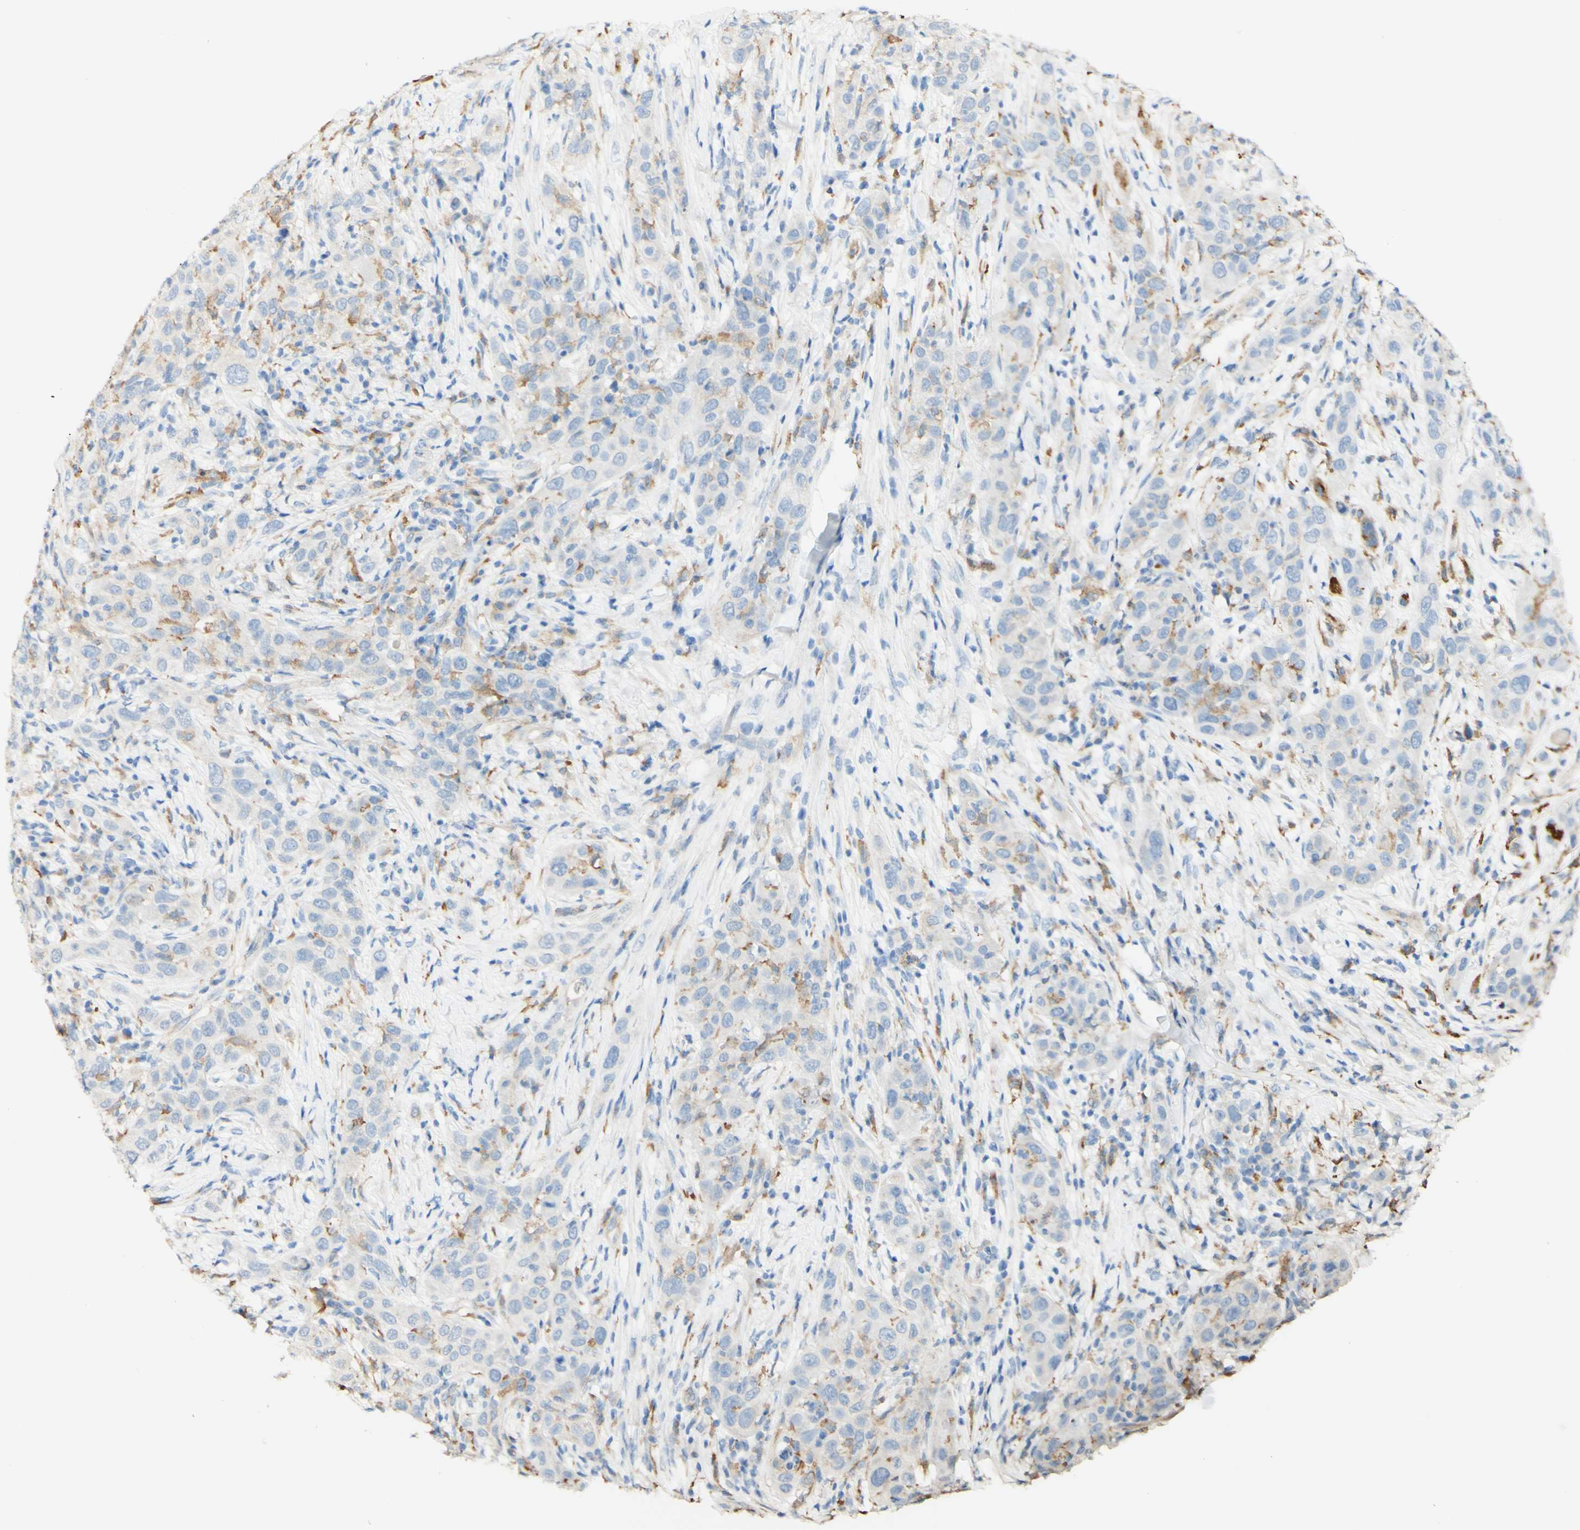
{"staining": {"intensity": "negative", "quantity": "none", "location": "none"}, "tissue": "skin cancer", "cell_type": "Tumor cells", "image_type": "cancer", "snomed": [{"axis": "morphology", "description": "Squamous cell carcinoma, NOS"}, {"axis": "topography", "description": "Skin"}], "caption": "Tumor cells show no significant expression in skin cancer (squamous cell carcinoma).", "gene": "FCGRT", "patient": {"sex": "female", "age": 88}}